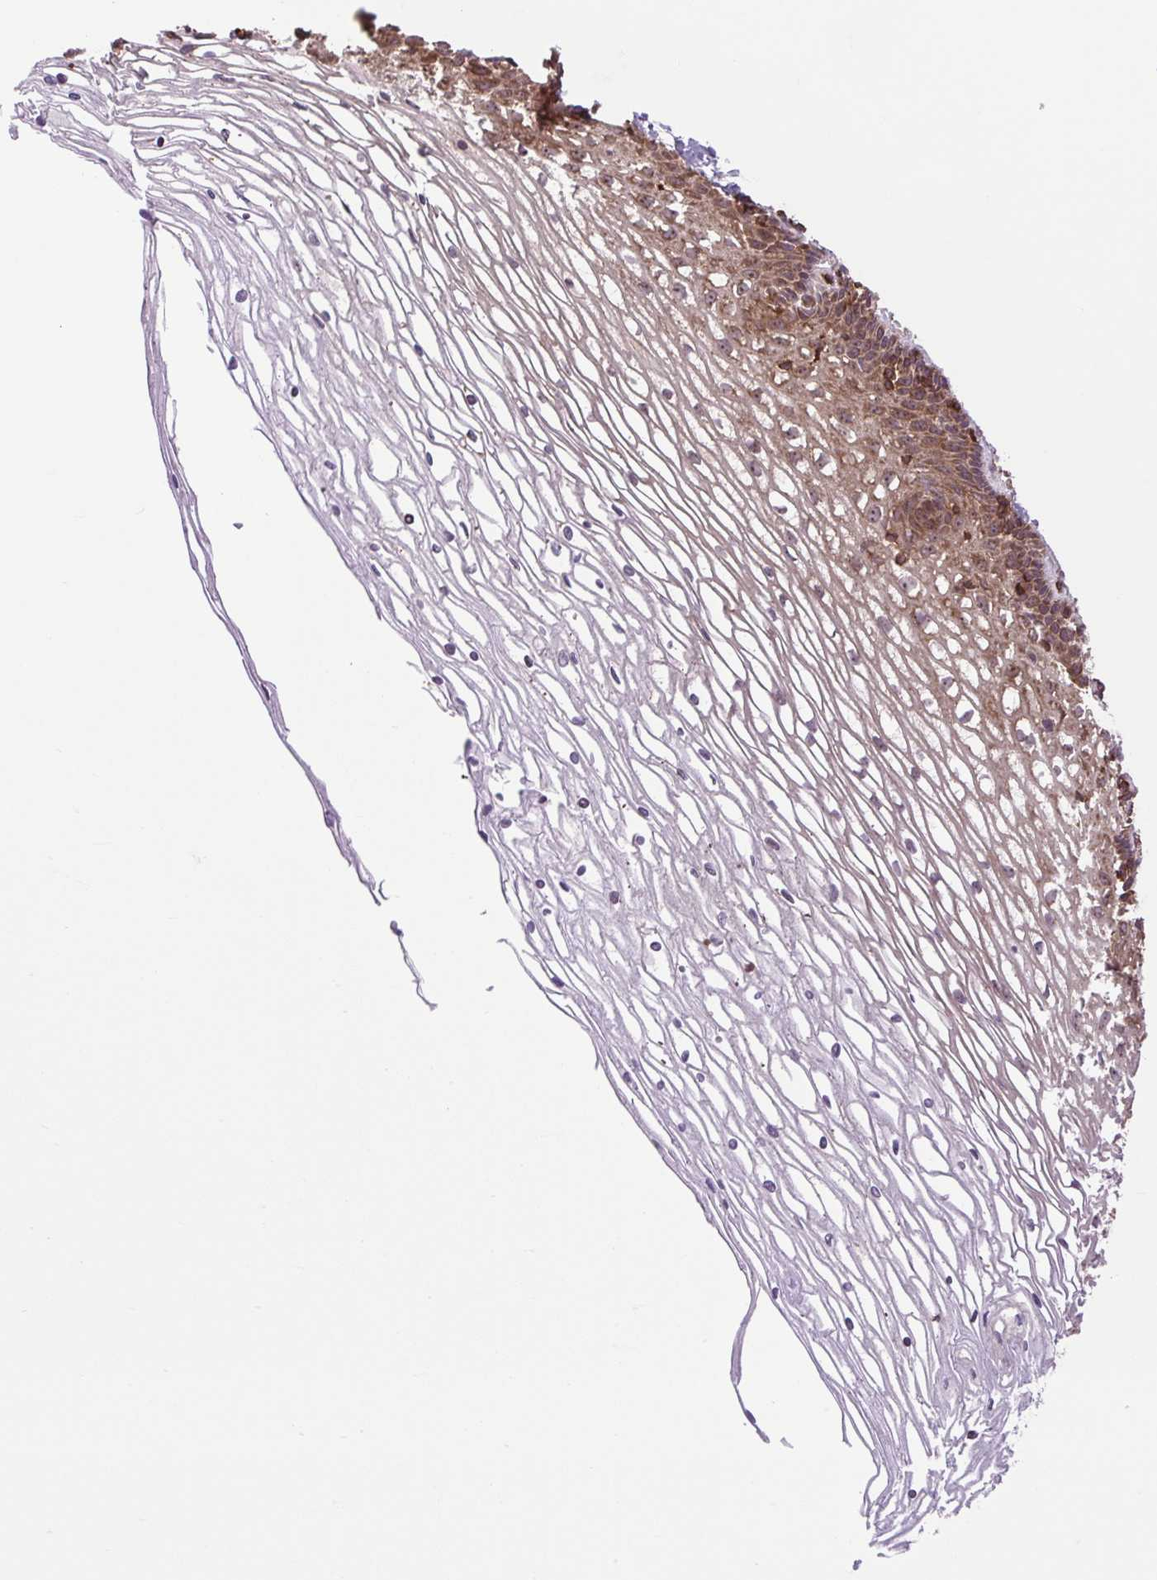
{"staining": {"intensity": "moderate", "quantity": ">75%", "location": "cytoplasmic/membranous"}, "tissue": "cervix", "cell_type": "Glandular cells", "image_type": "normal", "snomed": [{"axis": "morphology", "description": "Normal tissue, NOS"}, {"axis": "topography", "description": "Cervix"}], "caption": "IHC (DAB (3,3'-diaminobenzidine)) staining of normal human cervix shows moderate cytoplasmic/membranous protein staining in approximately >75% of glandular cells.", "gene": "PLCG1", "patient": {"sex": "female", "age": 36}}